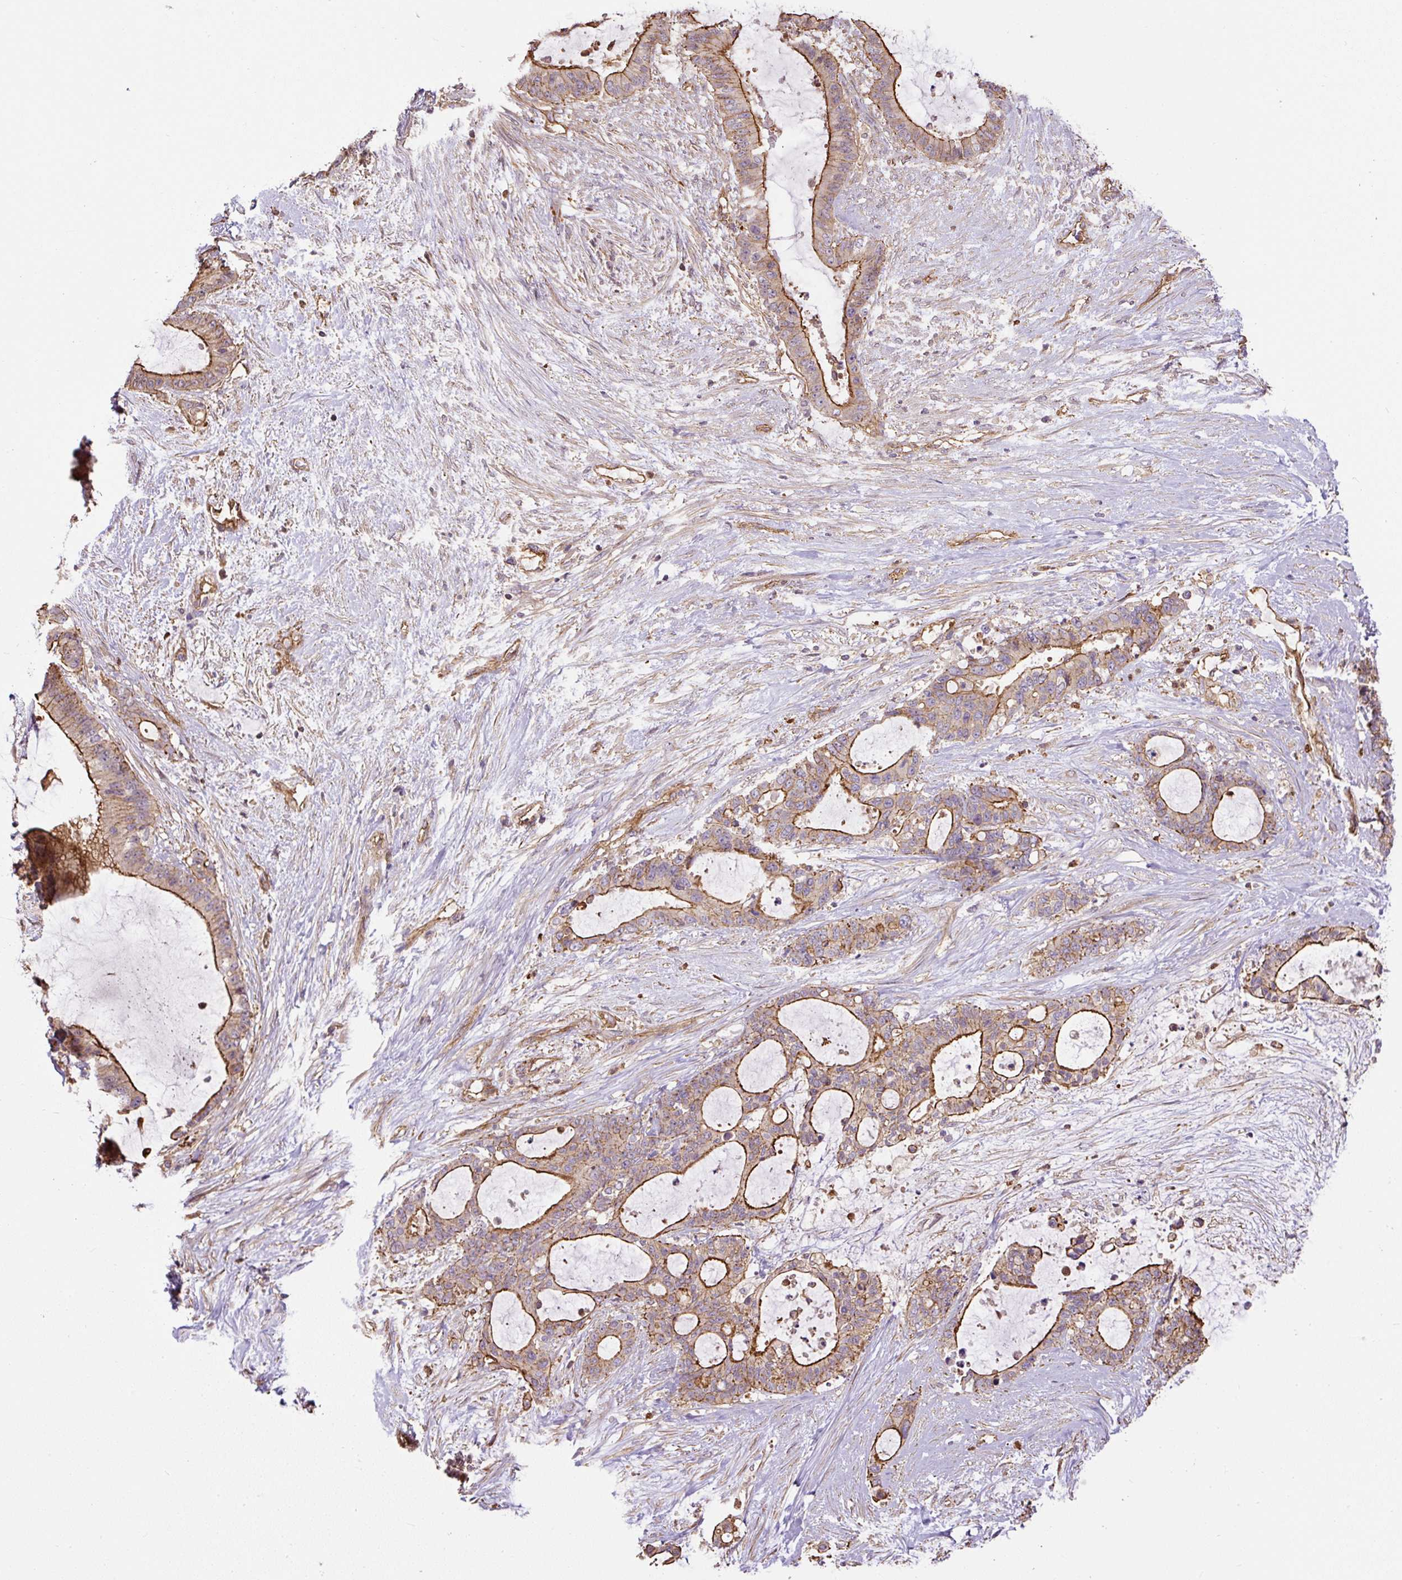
{"staining": {"intensity": "moderate", "quantity": ">75%", "location": "cytoplasmic/membranous"}, "tissue": "liver cancer", "cell_type": "Tumor cells", "image_type": "cancer", "snomed": [{"axis": "morphology", "description": "Normal tissue, NOS"}, {"axis": "morphology", "description": "Cholangiocarcinoma"}, {"axis": "topography", "description": "Liver"}, {"axis": "topography", "description": "Peripheral nerve tissue"}], "caption": "Immunohistochemical staining of human cholangiocarcinoma (liver) displays moderate cytoplasmic/membranous protein positivity in about >75% of tumor cells.", "gene": "B3GALT5", "patient": {"sex": "female", "age": 73}}